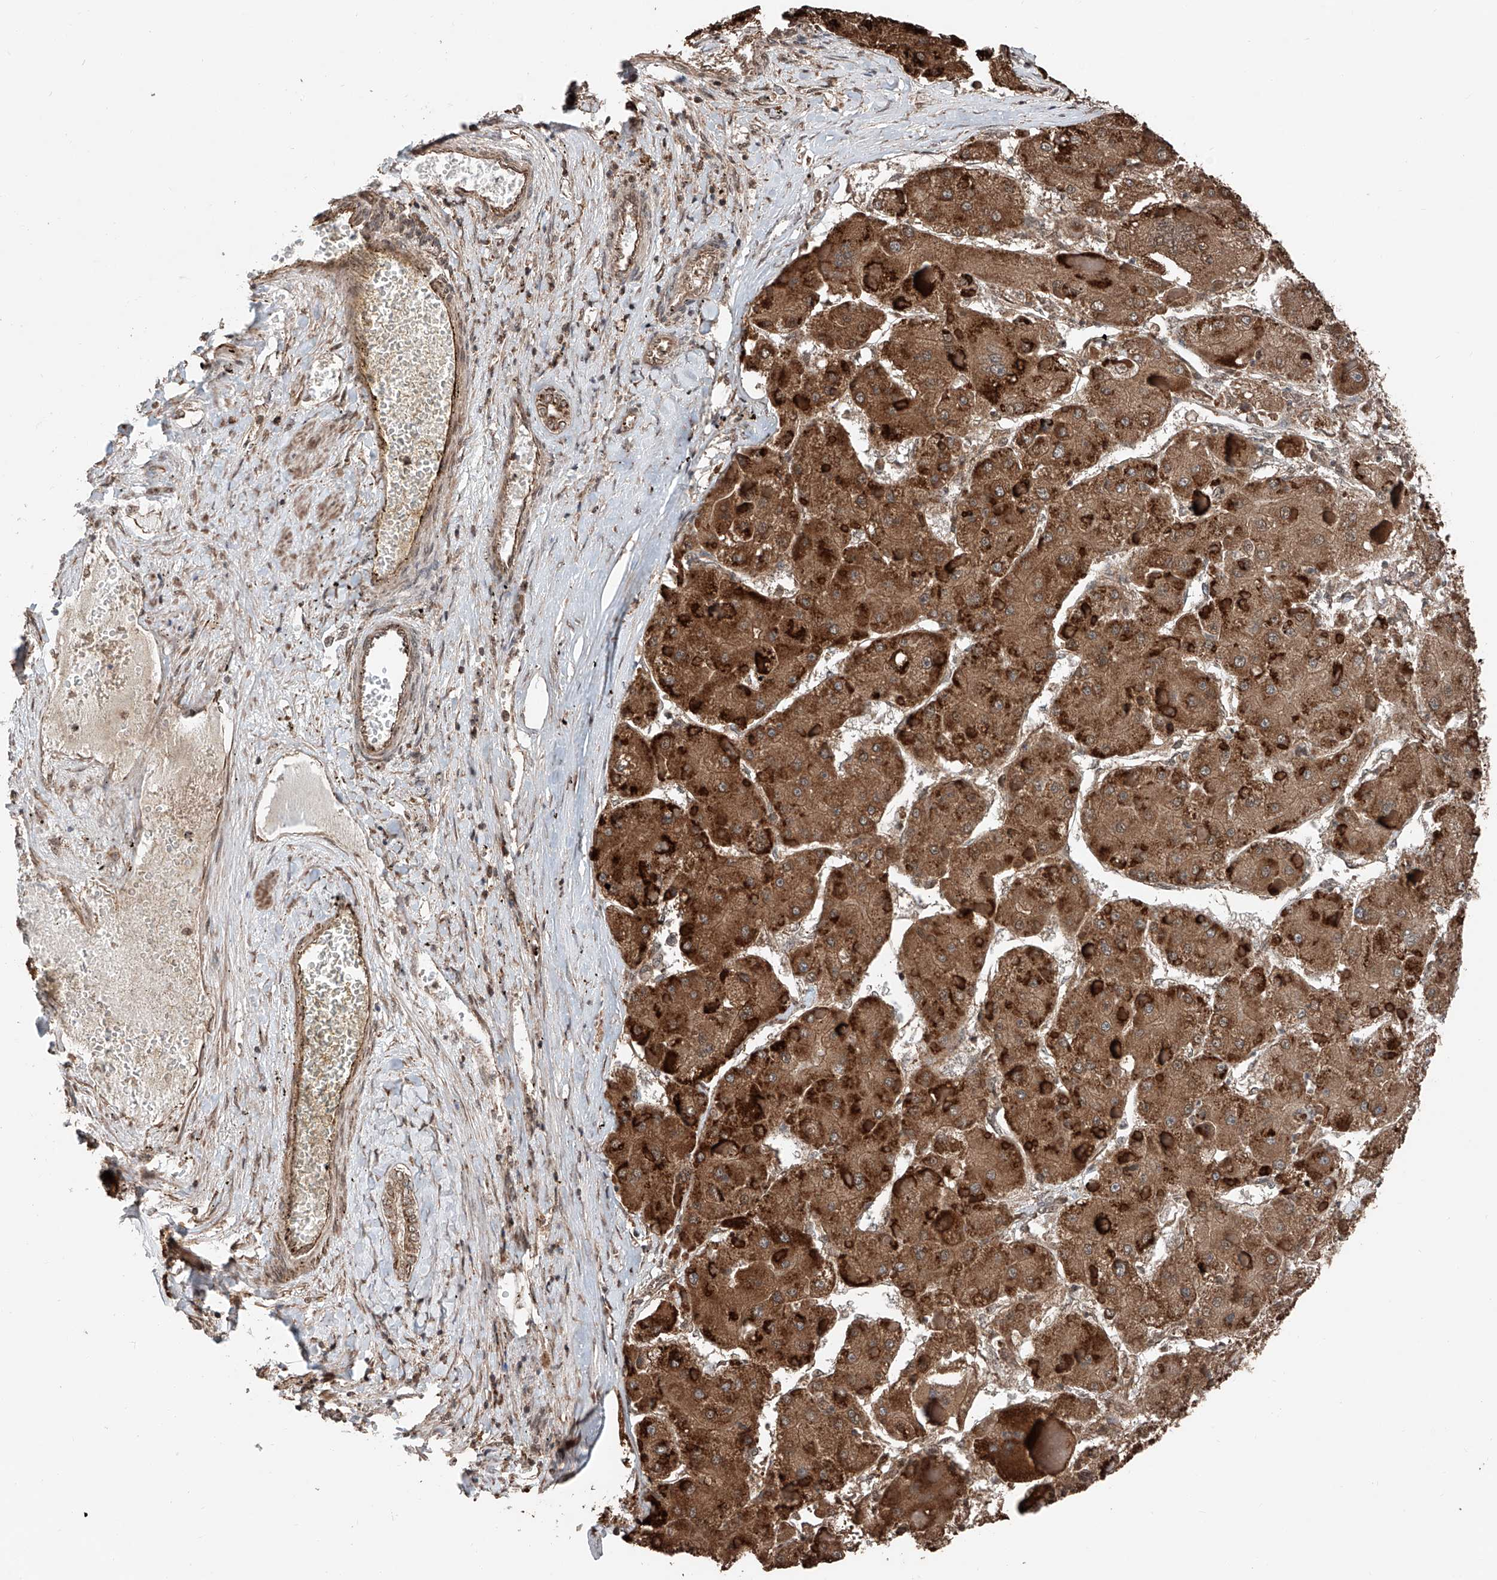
{"staining": {"intensity": "strong", "quantity": ">75%", "location": "cytoplasmic/membranous"}, "tissue": "liver cancer", "cell_type": "Tumor cells", "image_type": "cancer", "snomed": [{"axis": "morphology", "description": "Carcinoma, Hepatocellular, NOS"}, {"axis": "topography", "description": "Liver"}], "caption": "Immunohistochemical staining of human liver cancer demonstrates high levels of strong cytoplasmic/membranous protein positivity in approximately >75% of tumor cells.", "gene": "ZNF445", "patient": {"sex": "female", "age": 73}}